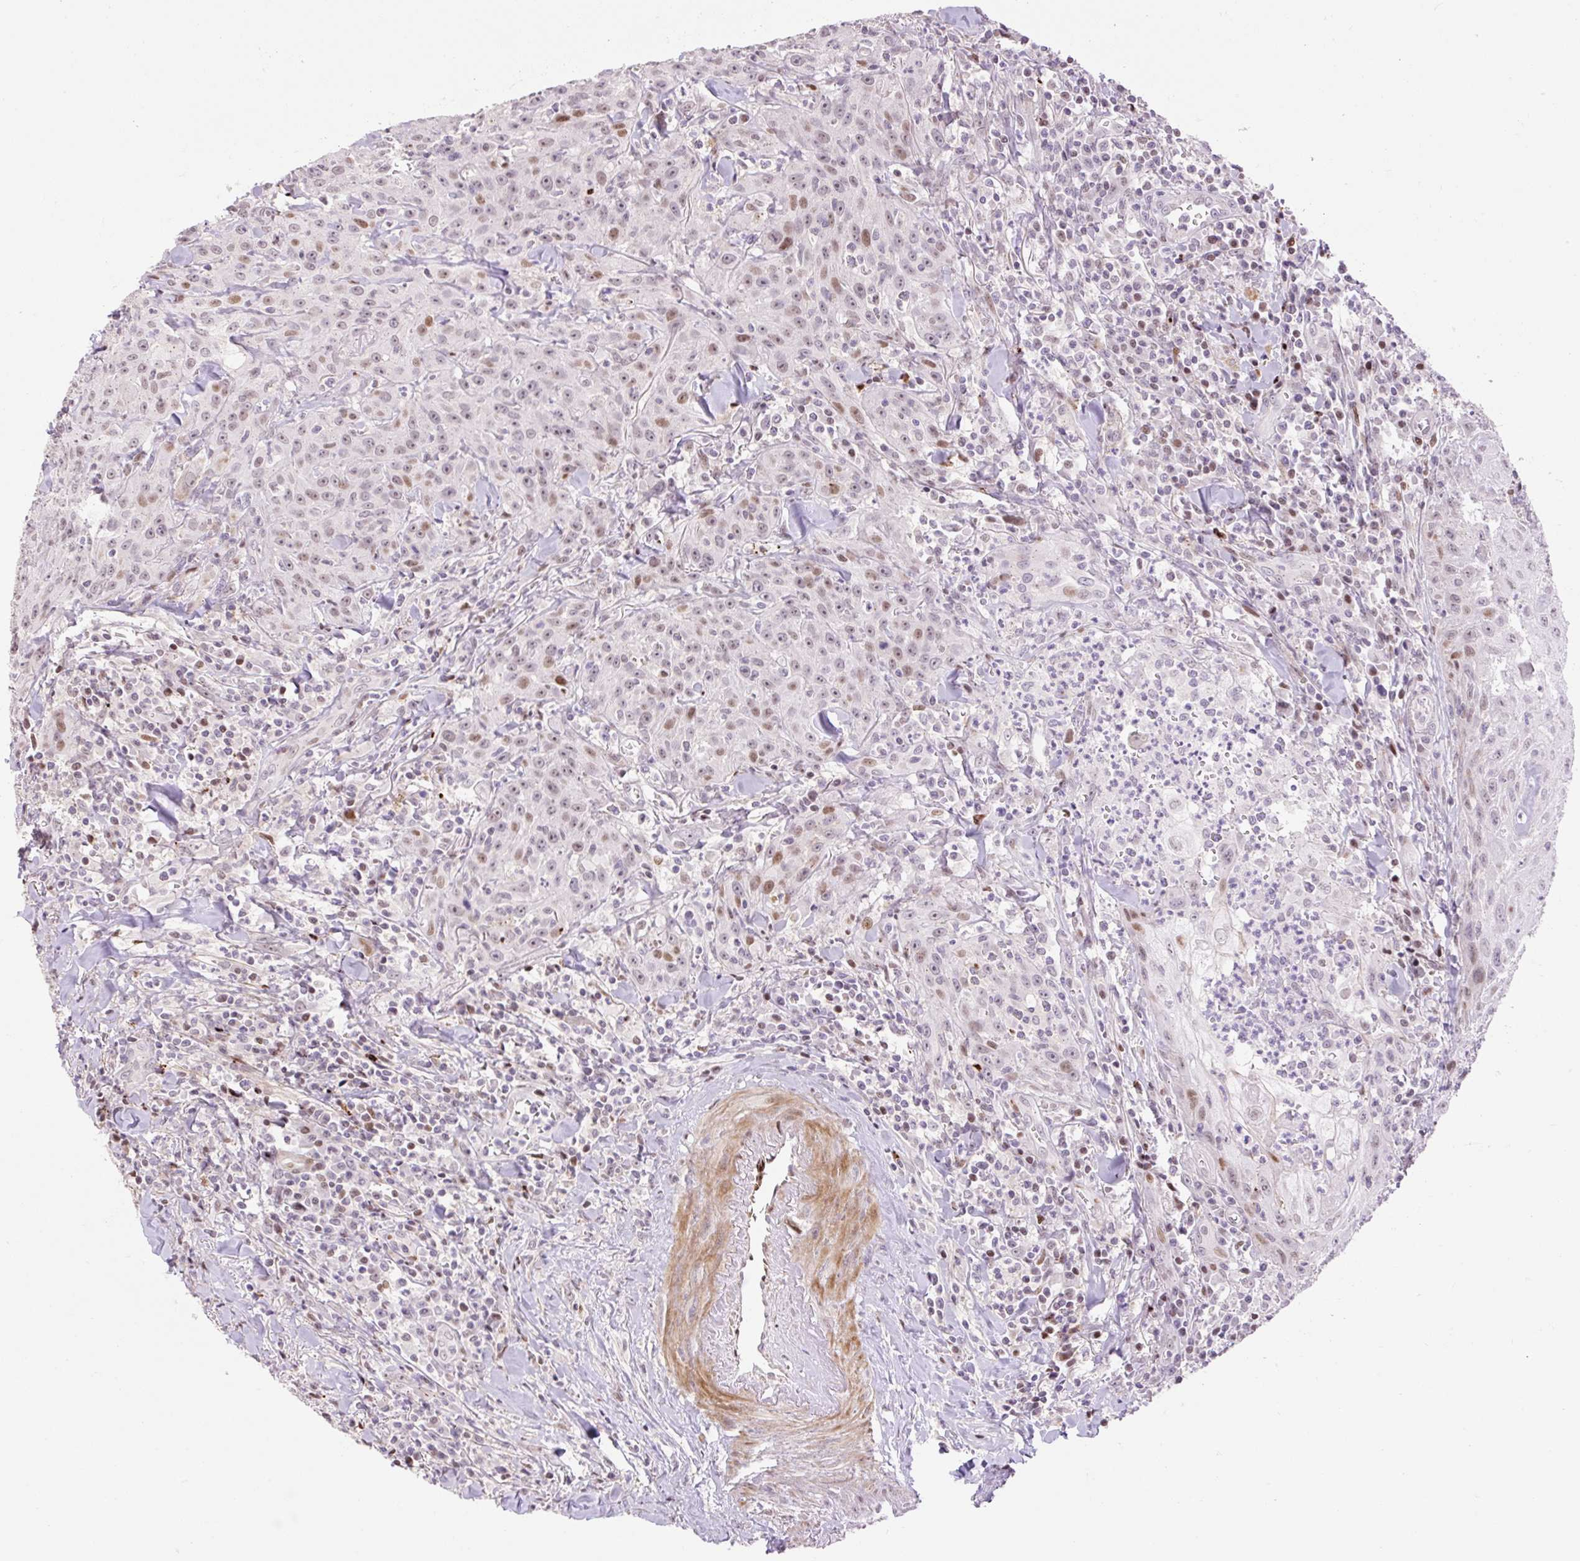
{"staining": {"intensity": "moderate", "quantity": "25%-75%", "location": "nuclear"}, "tissue": "head and neck cancer", "cell_type": "Tumor cells", "image_type": "cancer", "snomed": [{"axis": "morphology", "description": "Normal tissue, NOS"}, {"axis": "morphology", "description": "Squamous cell carcinoma, NOS"}, {"axis": "topography", "description": "Oral tissue"}, {"axis": "topography", "description": "Head-Neck"}], "caption": "This histopathology image demonstrates IHC staining of human head and neck squamous cell carcinoma, with medium moderate nuclear expression in approximately 25%-75% of tumor cells.", "gene": "RIPPLY3", "patient": {"sex": "female", "age": 70}}